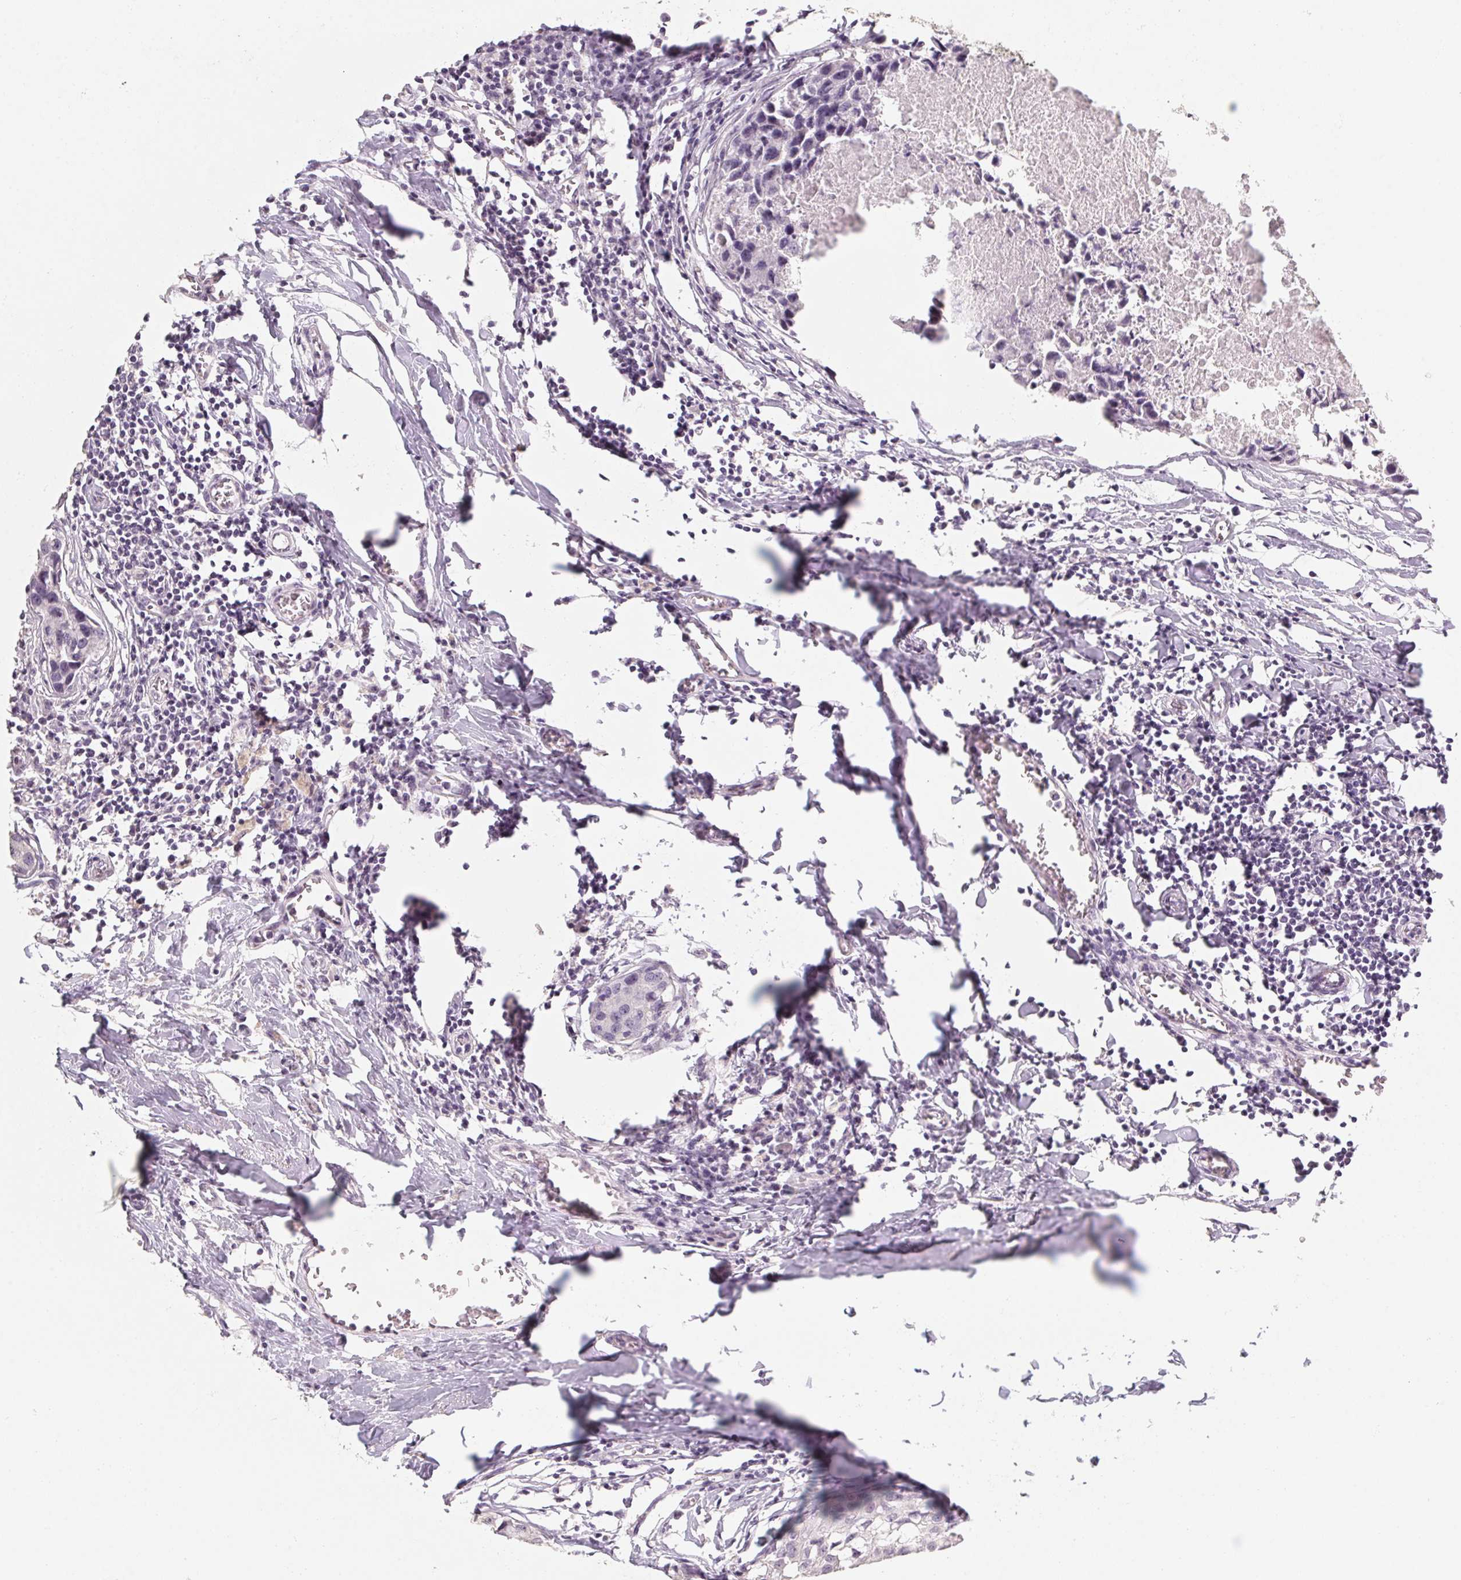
{"staining": {"intensity": "negative", "quantity": "none", "location": "none"}, "tissue": "breast cancer", "cell_type": "Tumor cells", "image_type": "cancer", "snomed": [{"axis": "morphology", "description": "Duct carcinoma"}, {"axis": "topography", "description": "Breast"}], "caption": "Immunohistochemistry image of breast invasive ductal carcinoma stained for a protein (brown), which demonstrates no positivity in tumor cells. Brightfield microscopy of IHC stained with DAB (3,3'-diaminobenzidine) (brown) and hematoxylin (blue), captured at high magnification.", "gene": "CAPZA3", "patient": {"sex": "female", "age": 27}}